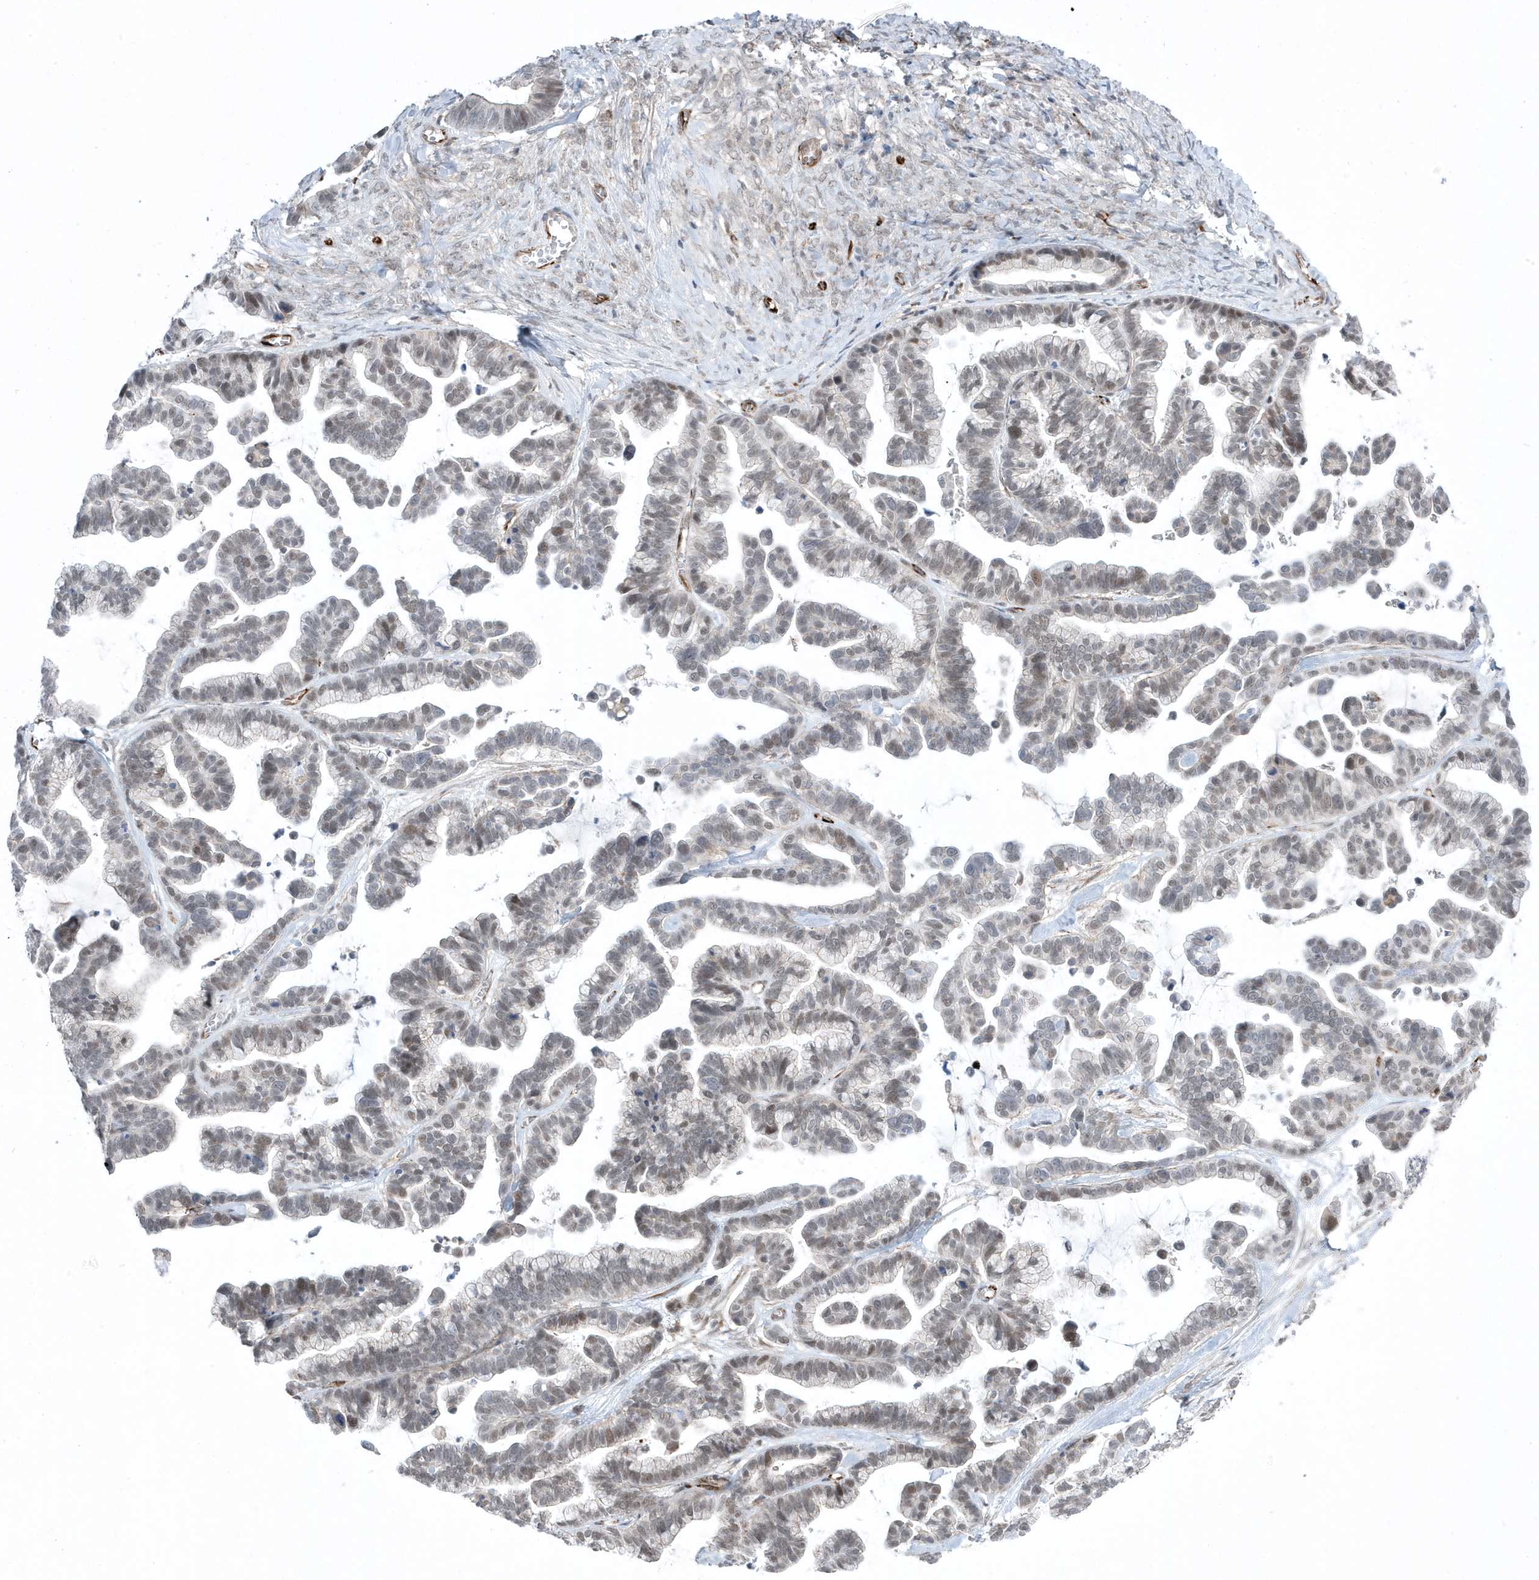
{"staining": {"intensity": "weak", "quantity": "25%-75%", "location": "nuclear"}, "tissue": "ovarian cancer", "cell_type": "Tumor cells", "image_type": "cancer", "snomed": [{"axis": "morphology", "description": "Cystadenocarcinoma, serous, NOS"}, {"axis": "topography", "description": "Ovary"}], "caption": "Ovarian cancer was stained to show a protein in brown. There is low levels of weak nuclear staining in approximately 25%-75% of tumor cells.", "gene": "ADAMTSL3", "patient": {"sex": "female", "age": 56}}